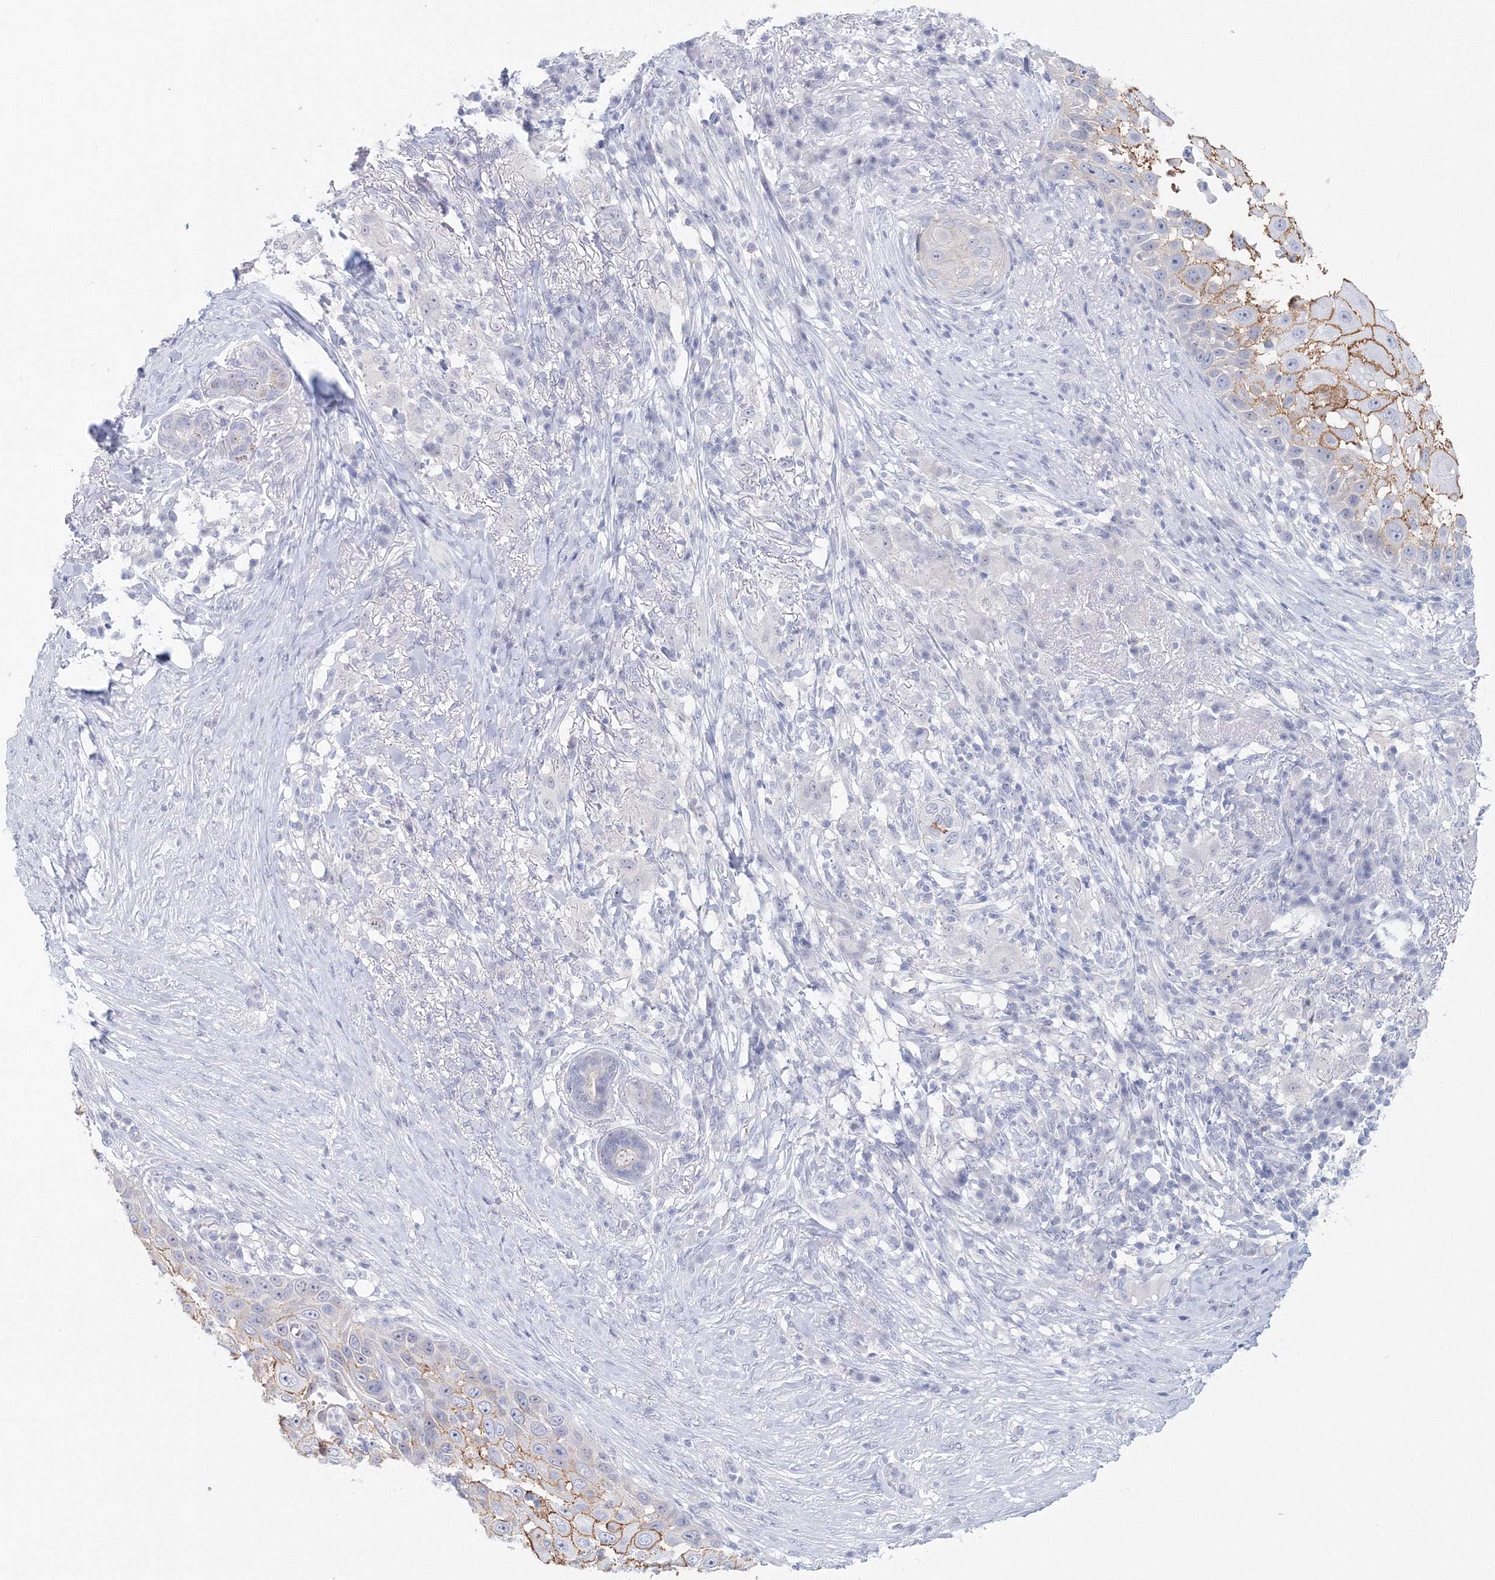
{"staining": {"intensity": "moderate", "quantity": "<25%", "location": "cytoplasmic/membranous"}, "tissue": "skin cancer", "cell_type": "Tumor cells", "image_type": "cancer", "snomed": [{"axis": "morphology", "description": "Squamous cell carcinoma, NOS"}, {"axis": "topography", "description": "Skin"}], "caption": "Tumor cells reveal moderate cytoplasmic/membranous staining in approximately <25% of cells in skin cancer.", "gene": "VSIG1", "patient": {"sex": "female", "age": 44}}